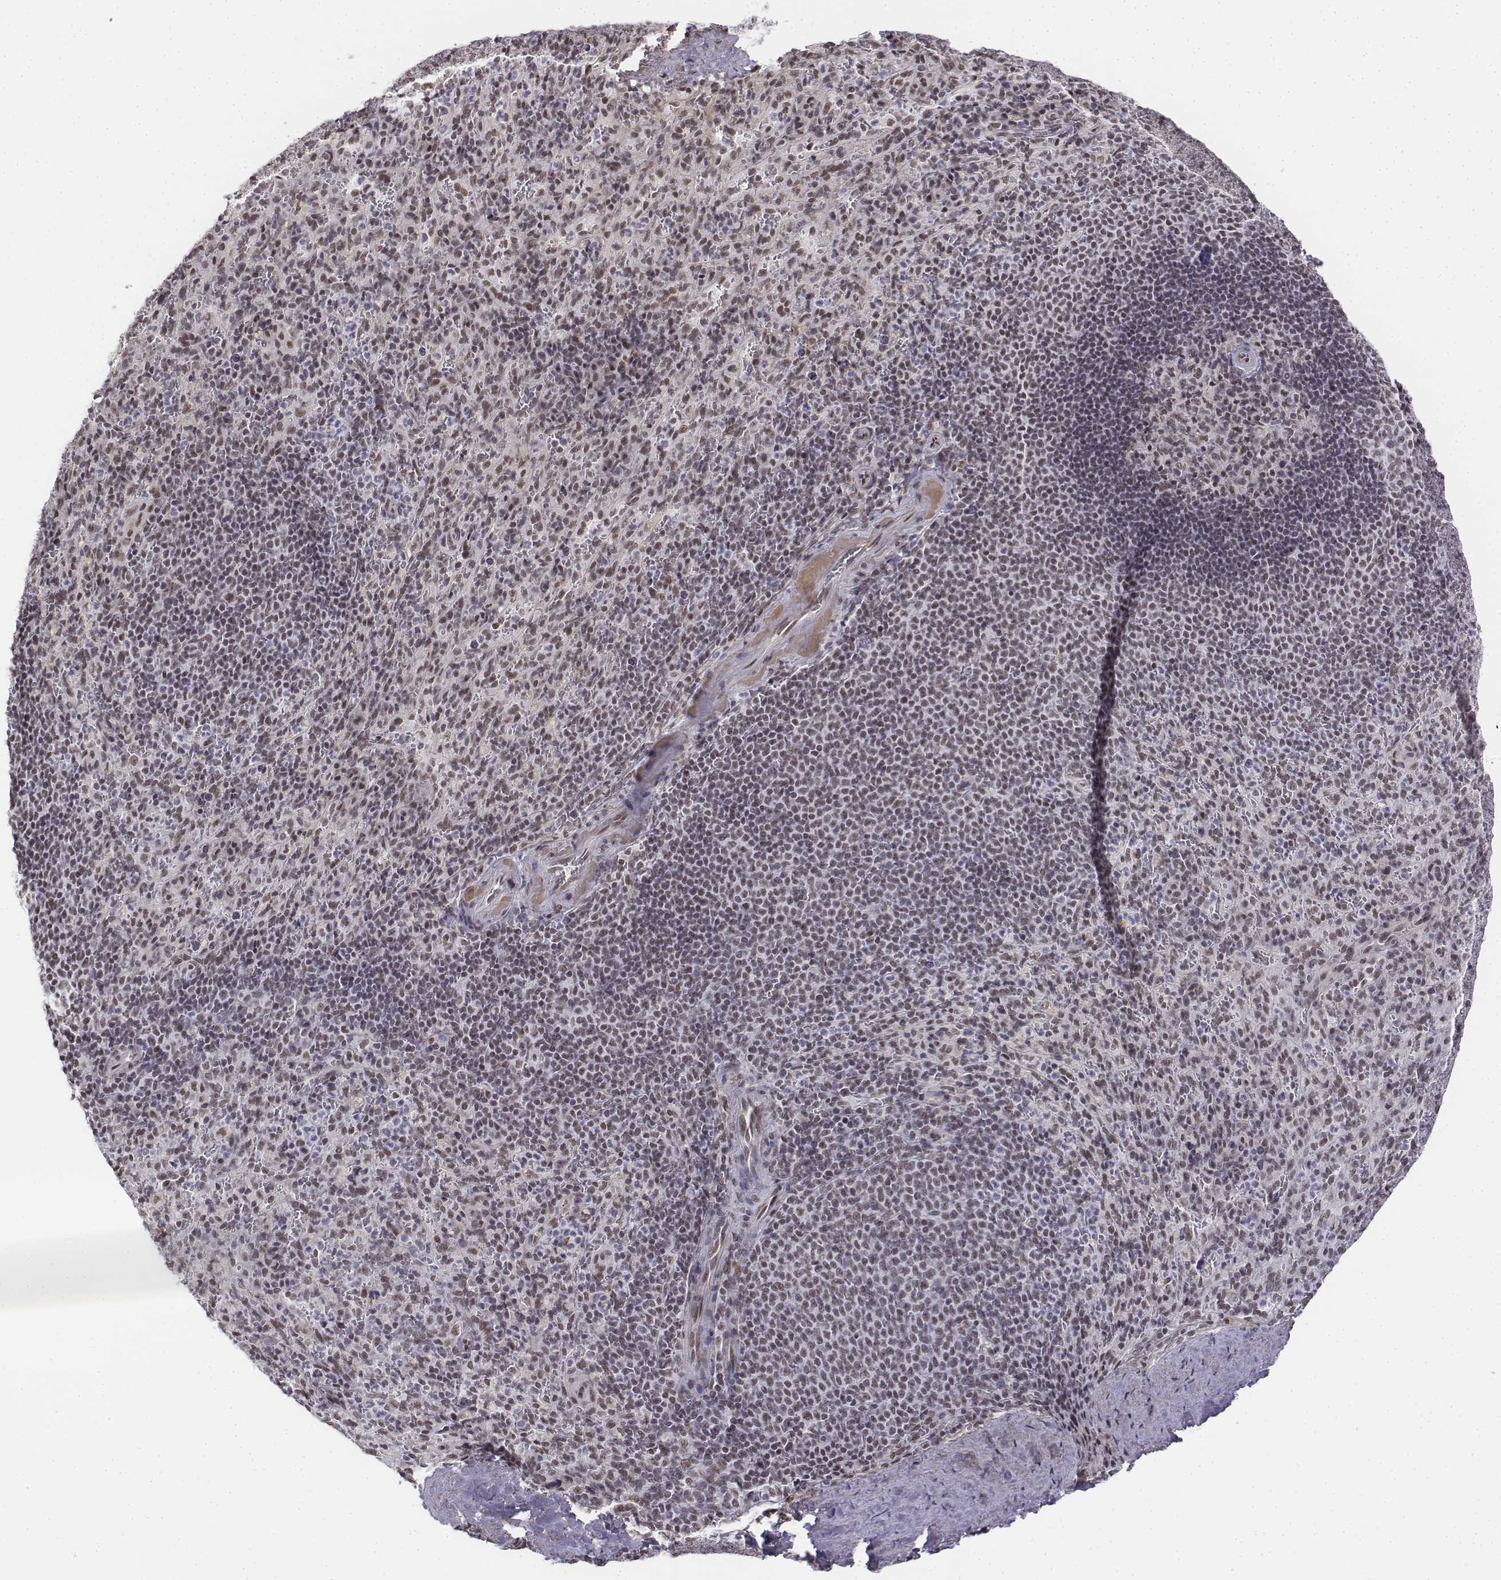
{"staining": {"intensity": "moderate", "quantity": ">75%", "location": "nuclear"}, "tissue": "spleen", "cell_type": "Cells in red pulp", "image_type": "normal", "snomed": [{"axis": "morphology", "description": "Normal tissue, NOS"}, {"axis": "topography", "description": "Spleen"}], "caption": "Cells in red pulp reveal moderate nuclear expression in approximately >75% of cells in benign spleen. (IHC, brightfield microscopy, high magnification).", "gene": "SETD1A", "patient": {"sex": "male", "age": 57}}